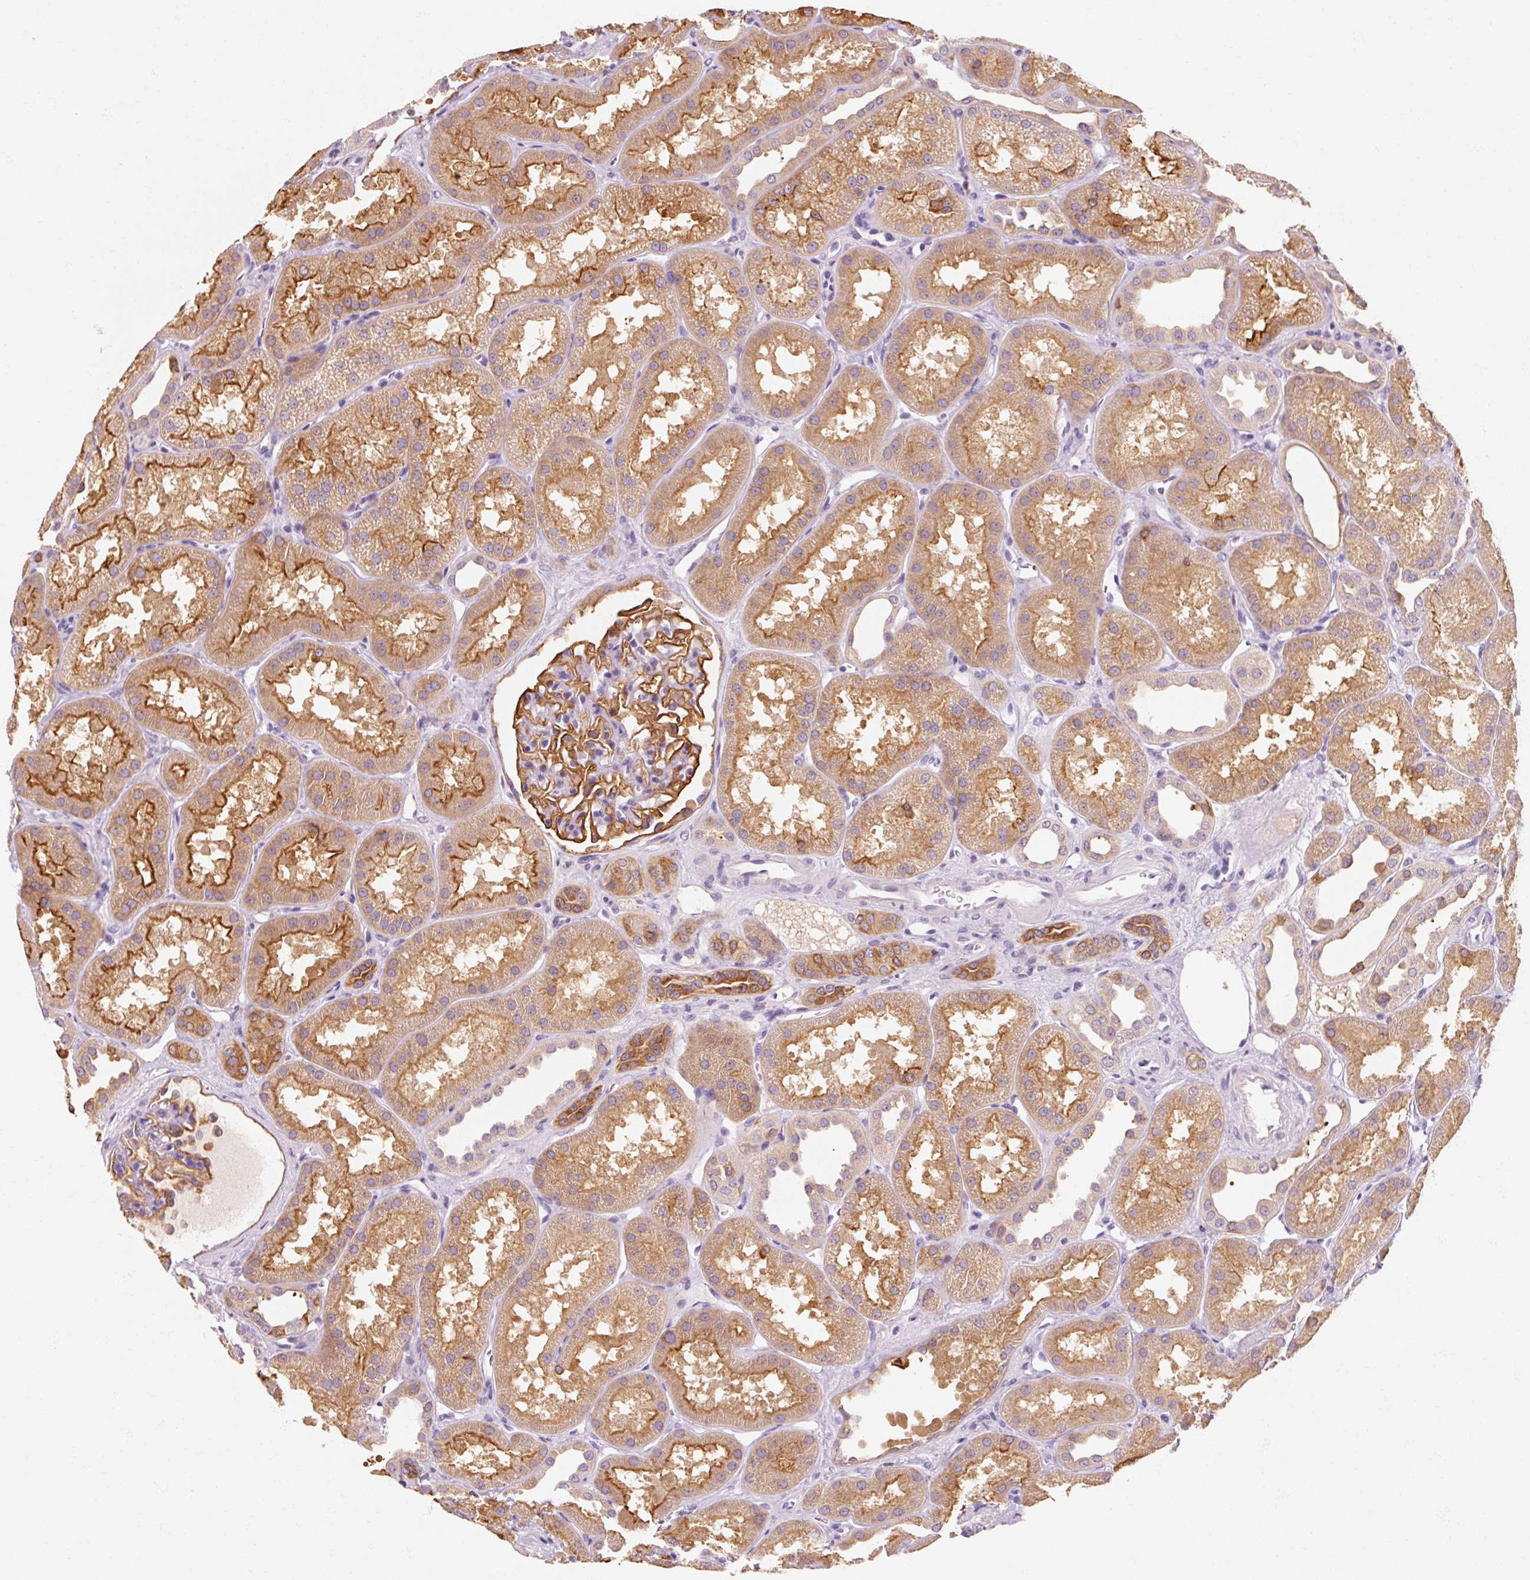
{"staining": {"intensity": "strong", "quantity": "25%-75%", "location": "cytoplasmic/membranous"}, "tissue": "kidney", "cell_type": "Cells in glomeruli", "image_type": "normal", "snomed": [{"axis": "morphology", "description": "Normal tissue, NOS"}, {"axis": "topography", "description": "Kidney"}], "caption": "IHC (DAB) staining of unremarkable kidney demonstrates strong cytoplasmic/membranous protein staining in approximately 25%-75% of cells in glomeruli. The staining was performed using DAB (3,3'-diaminobenzidine), with brown indicating positive protein expression. Nuclei are stained blue with hematoxylin.", "gene": "OR8K1", "patient": {"sex": "male", "age": 61}}